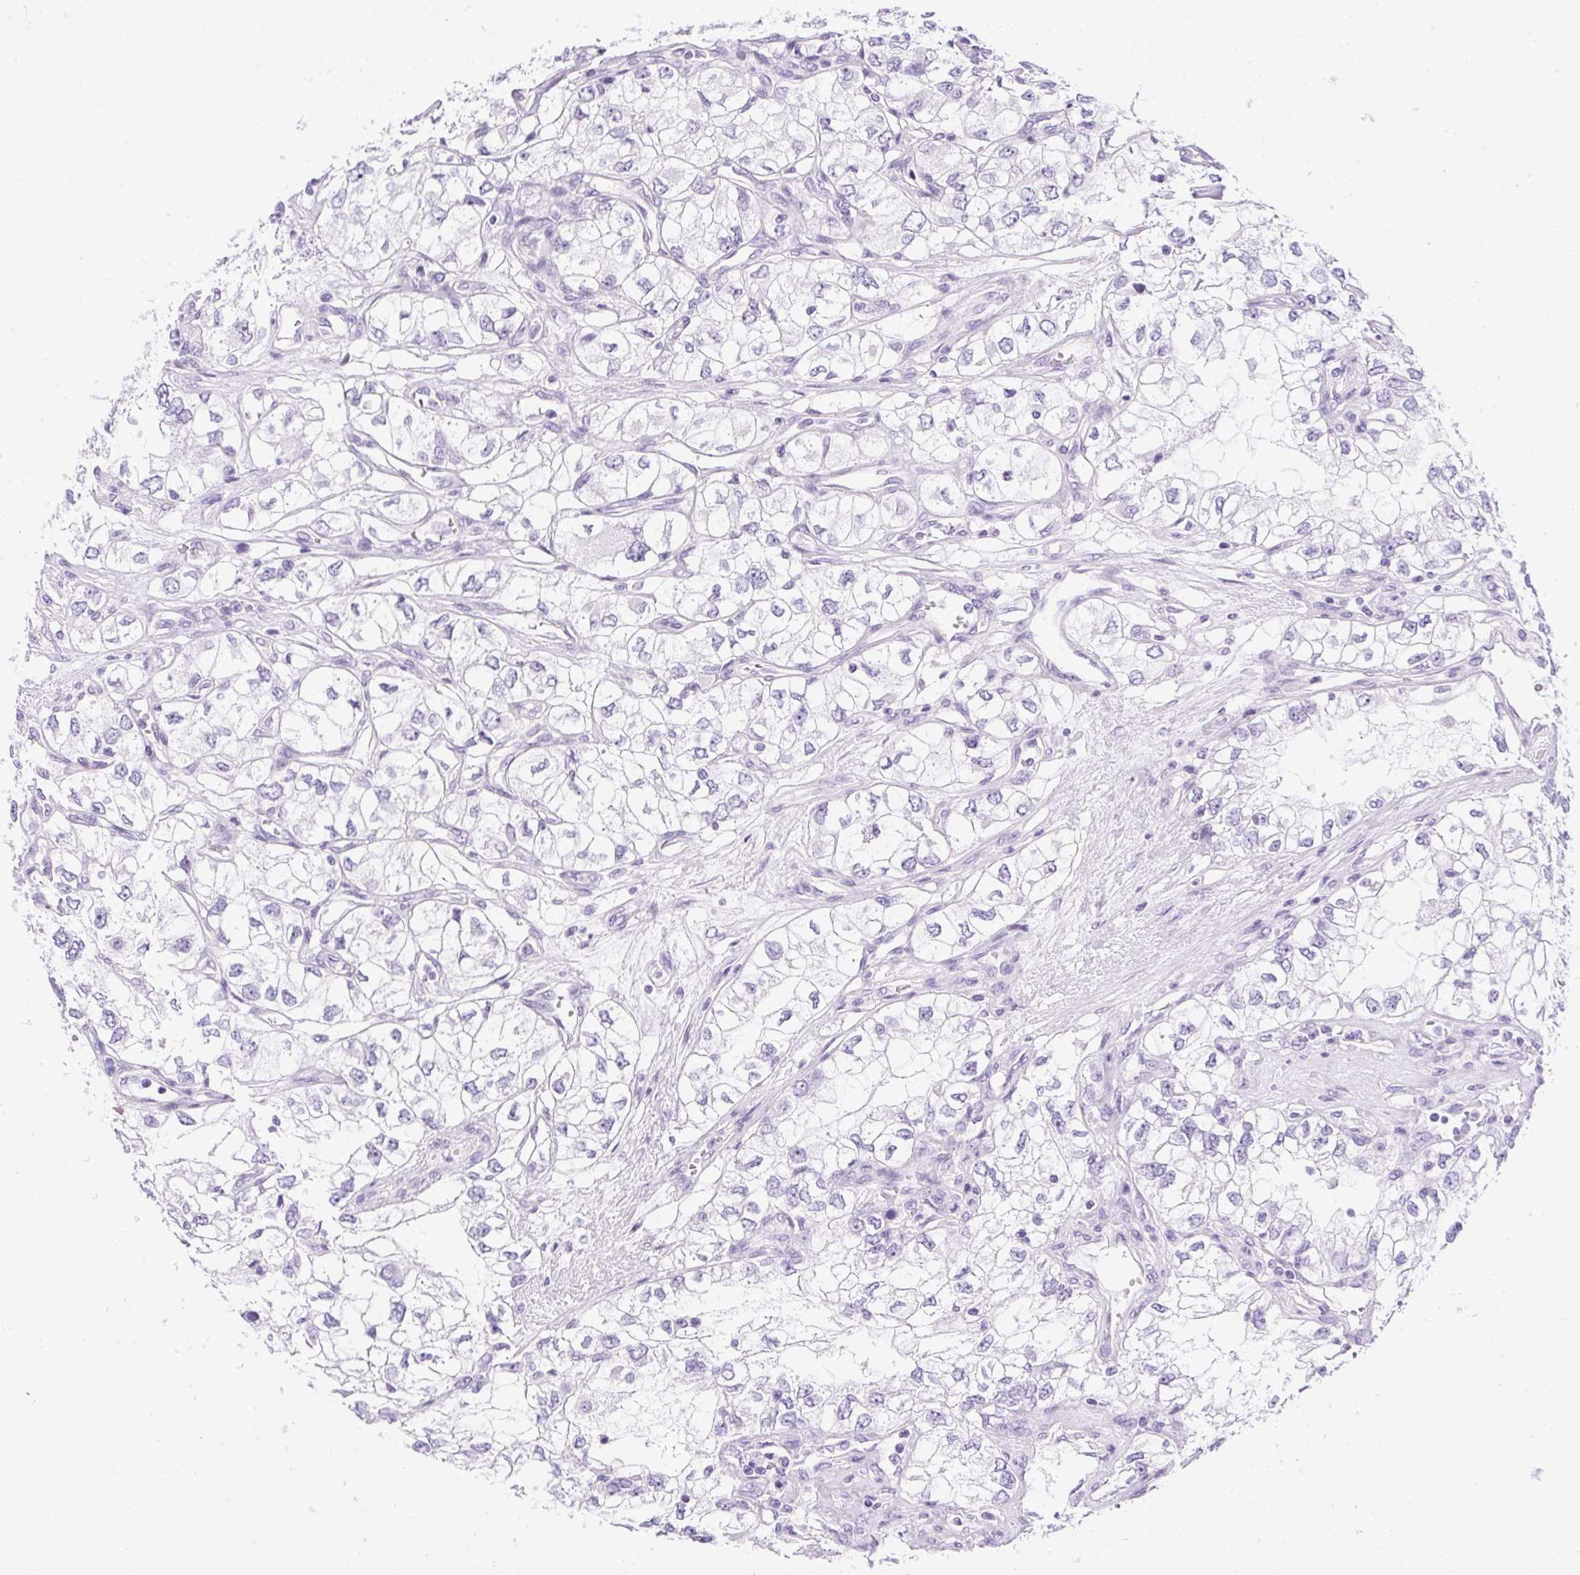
{"staining": {"intensity": "negative", "quantity": "none", "location": "none"}, "tissue": "renal cancer", "cell_type": "Tumor cells", "image_type": "cancer", "snomed": [{"axis": "morphology", "description": "Adenocarcinoma, NOS"}, {"axis": "topography", "description": "Kidney"}], "caption": "The immunohistochemistry (IHC) histopathology image has no significant staining in tumor cells of renal cancer (adenocarcinoma) tissue.", "gene": "SPACA5B", "patient": {"sex": "female", "age": 59}}